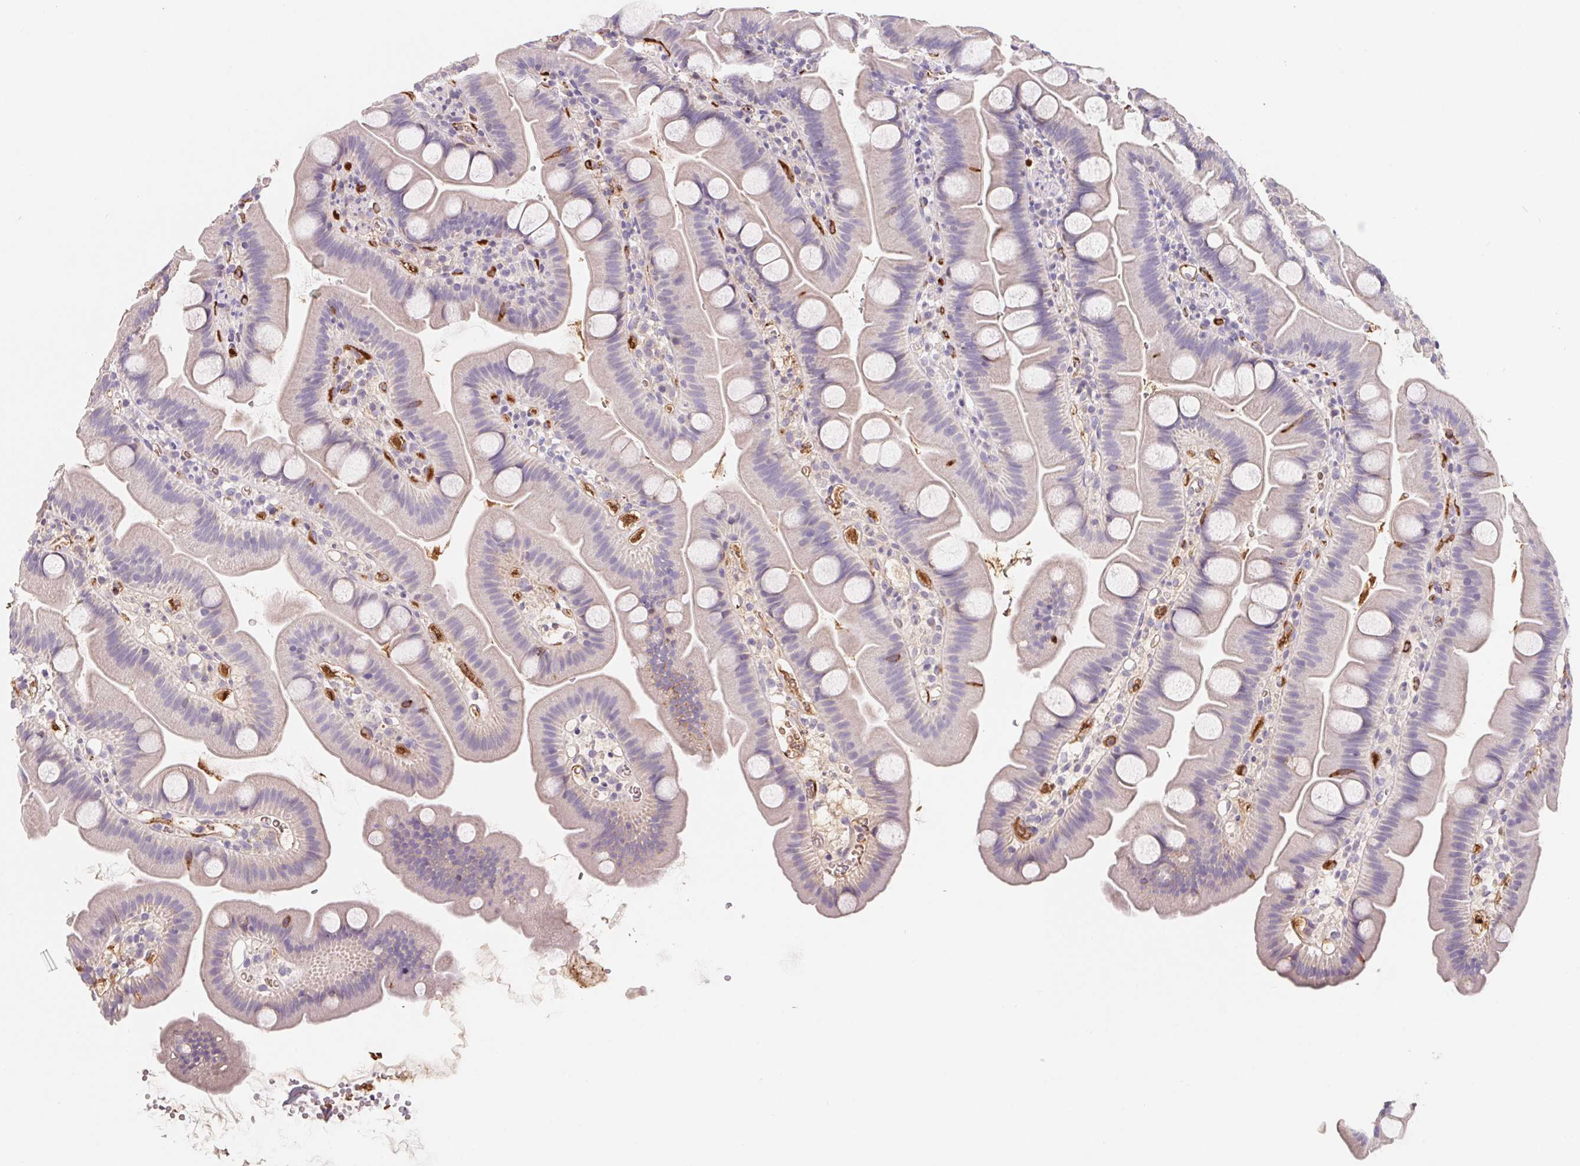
{"staining": {"intensity": "negative", "quantity": "none", "location": "none"}, "tissue": "small intestine", "cell_type": "Glandular cells", "image_type": "normal", "snomed": [{"axis": "morphology", "description": "Normal tissue, NOS"}, {"axis": "topography", "description": "Small intestine"}], "caption": "This is an immunohistochemistry photomicrograph of benign small intestine. There is no positivity in glandular cells.", "gene": "LPA", "patient": {"sex": "female", "age": 68}}